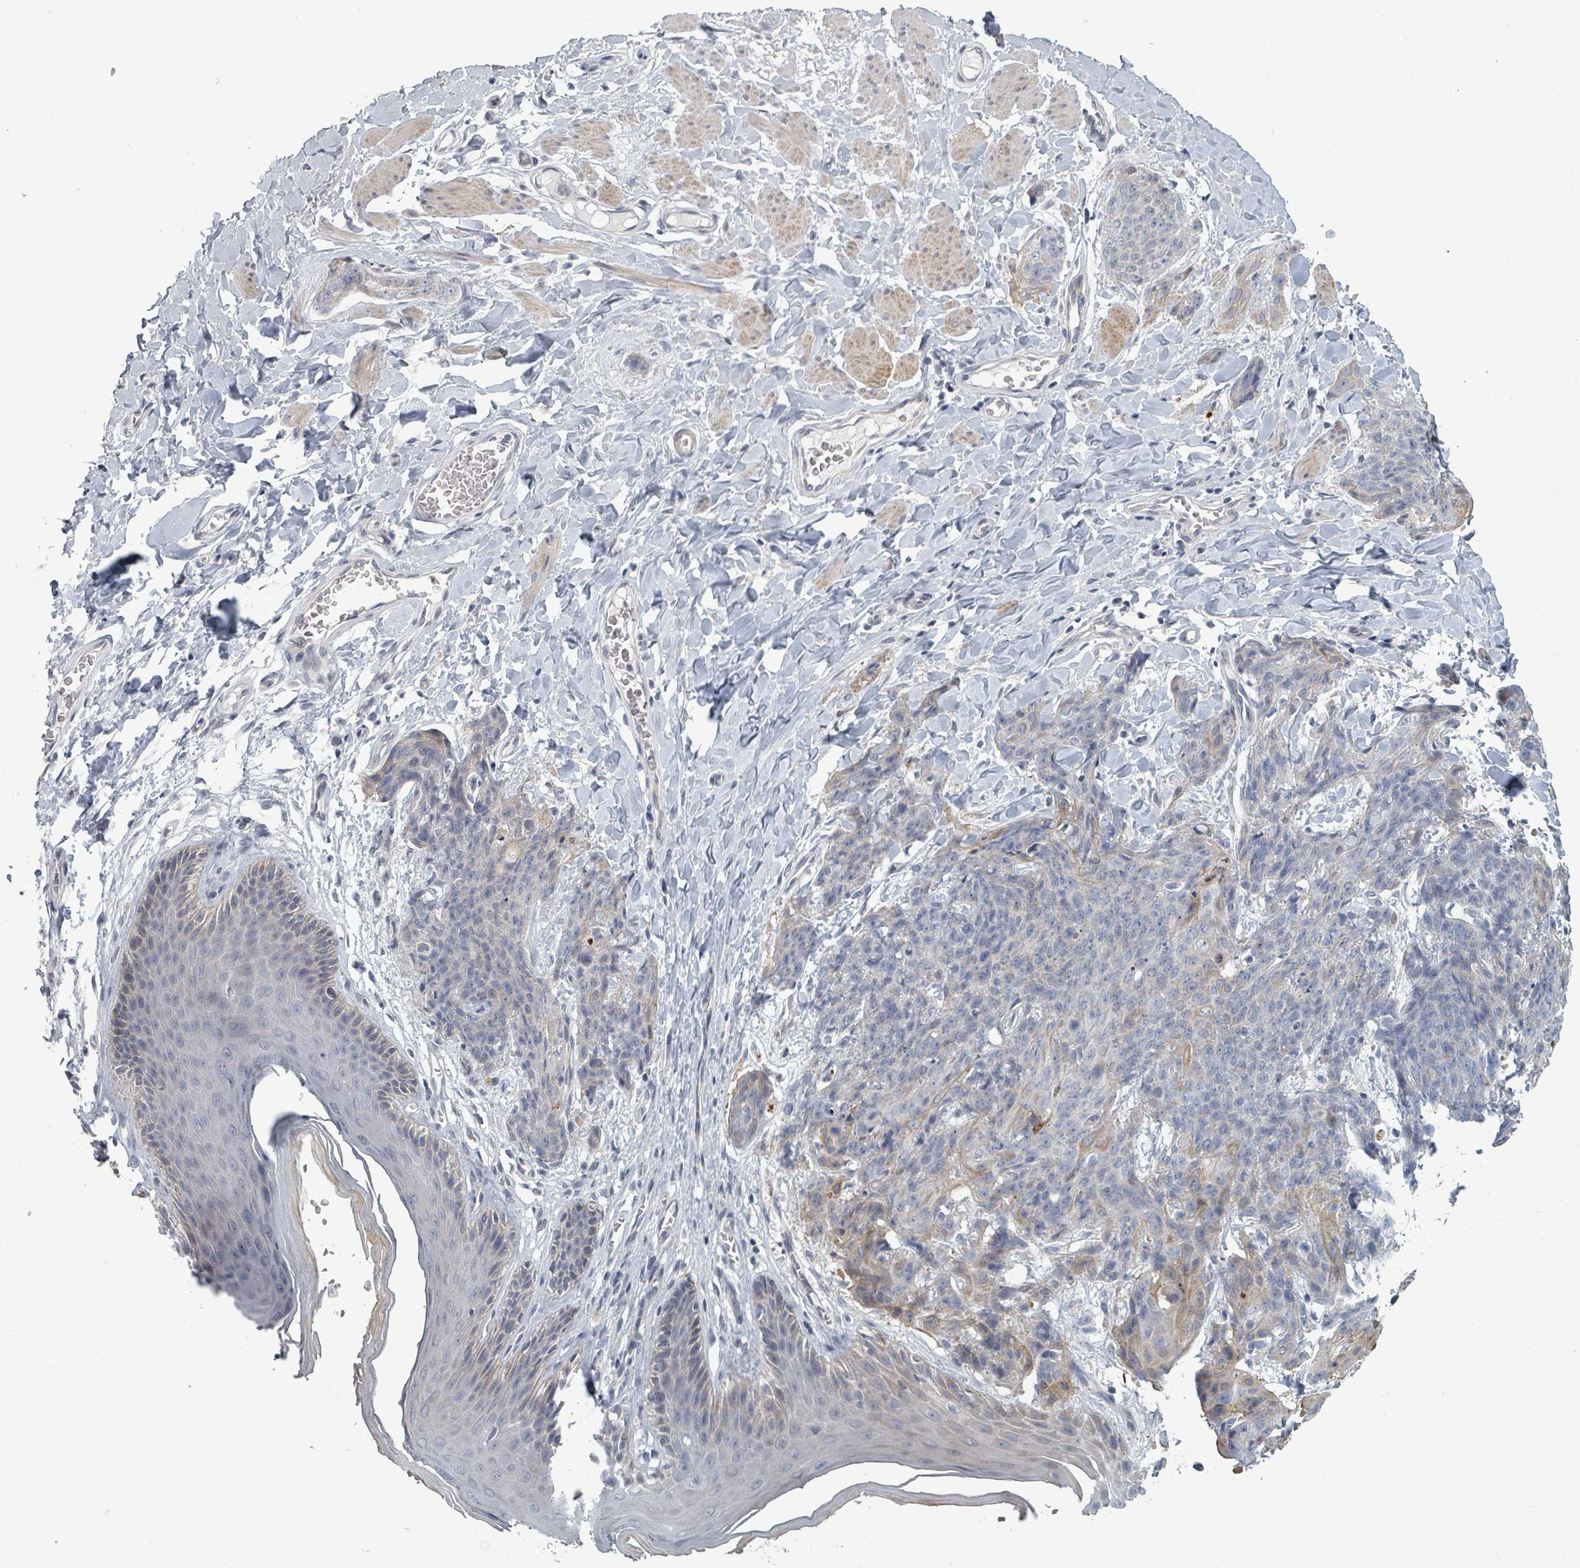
{"staining": {"intensity": "weak", "quantity": "<25%", "location": "cytoplasmic/membranous"}, "tissue": "skin cancer", "cell_type": "Tumor cells", "image_type": "cancer", "snomed": [{"axis": "morphology", "description": "Squamous cell carcinoma, NOS"}, {"axis": "topography", "description": "Skin"}, {"axis": "topography", "description": "Vulva"}], "caption": "DAB immunohistochemical staining of skin cancer (squamous cell carcinoma) exhibits no significant expression in tumor cells.", "gene": "PTPN20", "patient": {"sex": "female", "age": 85}}